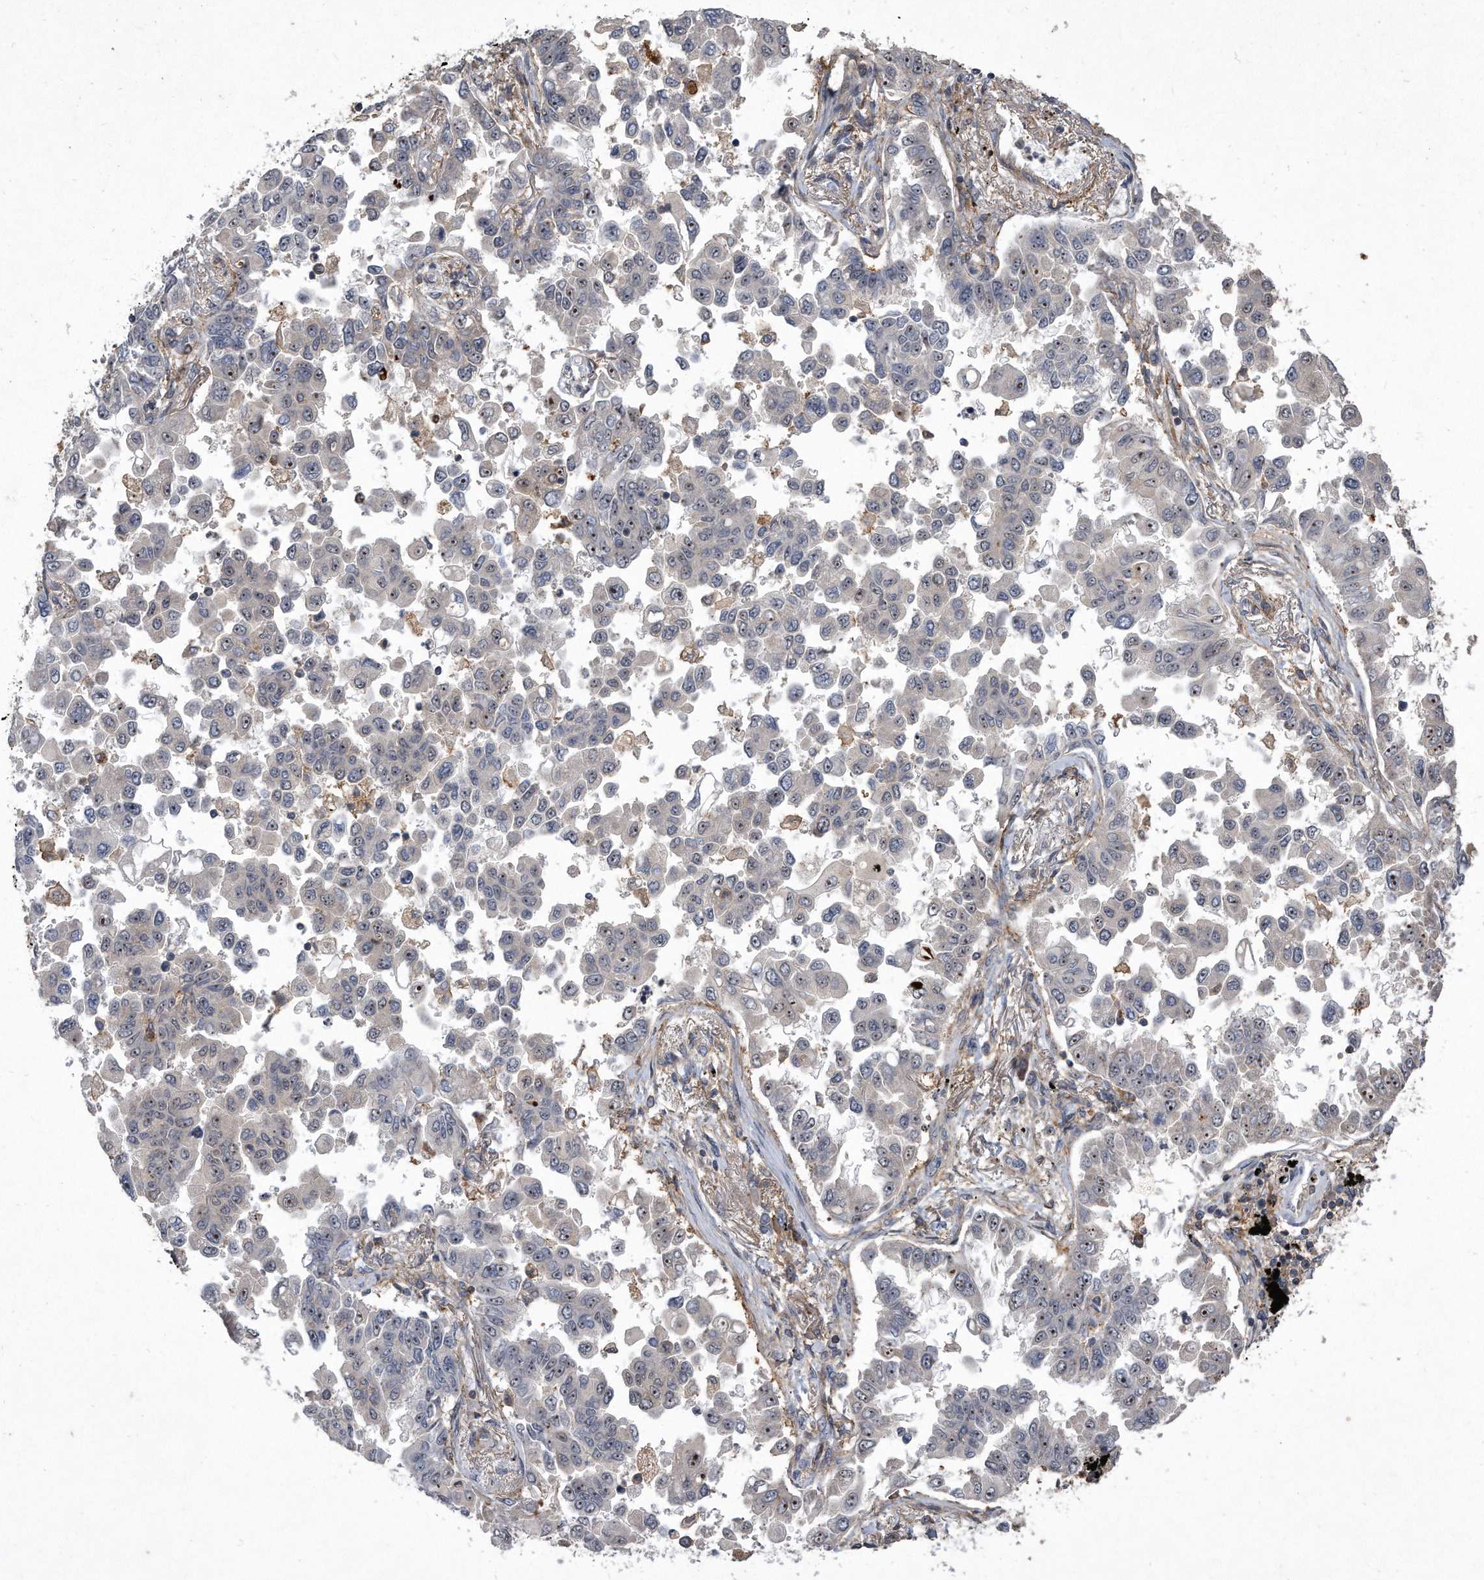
{"staining": {"intensity": "moderate", "quantity": "<25%", "location": "nuclear"}, "tissue": "lung cancer", "cell_type": "Tumor cells", "image_type": "cancer", "snomed": [{"axis": "morphology", "description": "Adenocarcinoma, NOS"}, {"axis": "topography", "description": "Lung"}], "caption": "An immunohistochemistry image of neoplastic tissue is shown. Protein staining in brown highlights moderate nuclear positivity in lung cancer within tumor cells.", "gene": "PGBD2", "patient": {"sex": "female", "age": 67}}